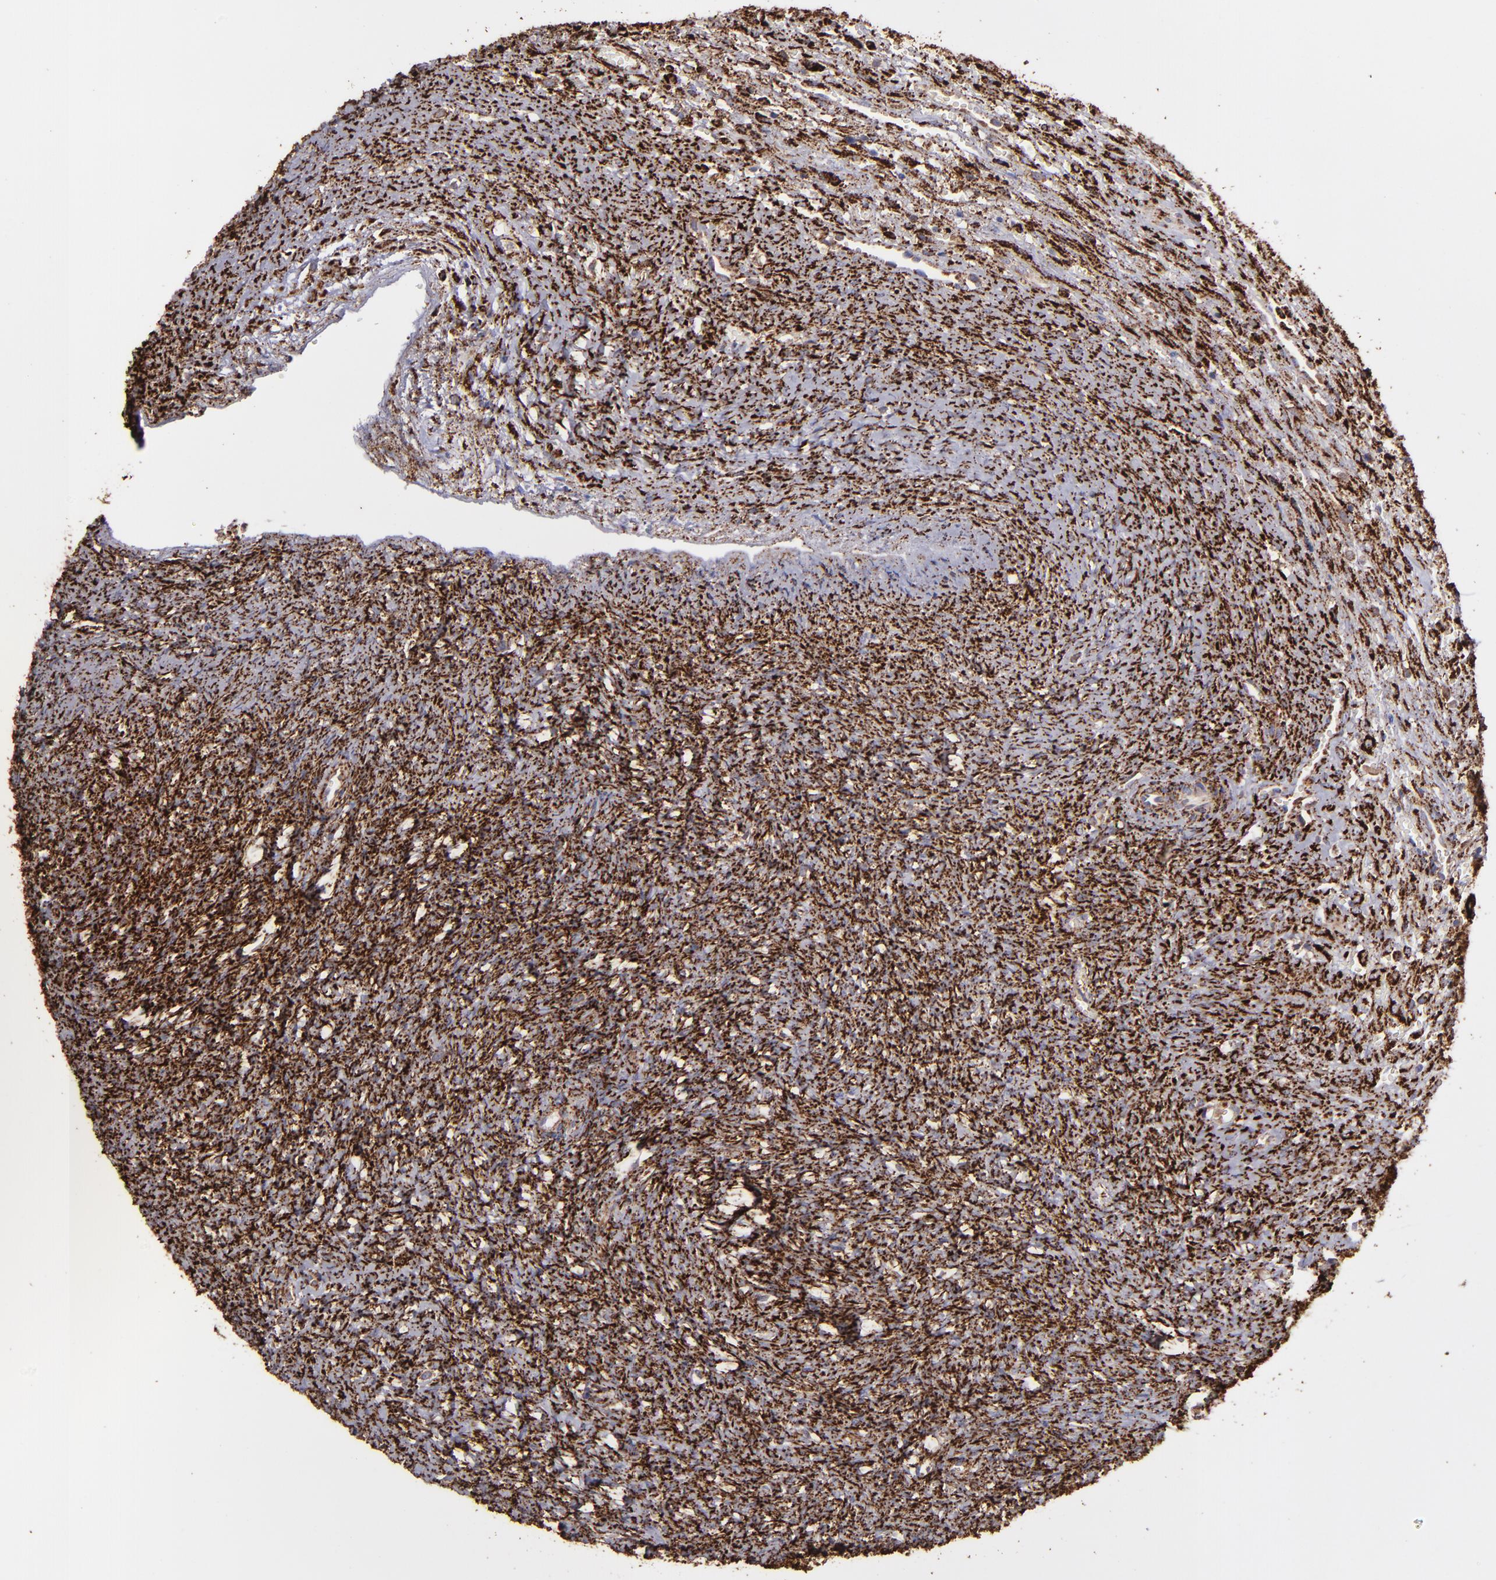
{"staining": {"intensity": "strong", "quantity": ">75%", "location": "cytoplasmic/membranous"}, "tissue": "ovary", "cell_type": "Ovarian stroma cells", "image_type": "normal", "snomed": [{"axis": "morphology", "description": "Normal tissue, NOS"}, {"axis": "topography", "description": "Ovary"}], "caption": "Strong cytoplasmic/membranous staining is identified in about >75% of ovarian stroma cells in normal ovary. Using DAB (3,3'-diaminobenzidine) (brown) and hematoxylin (blue) stains, captured at high magnification using brightfield microscopy.", "gene": "MAOB", "patient": {"sex": "female", "age": 56}}